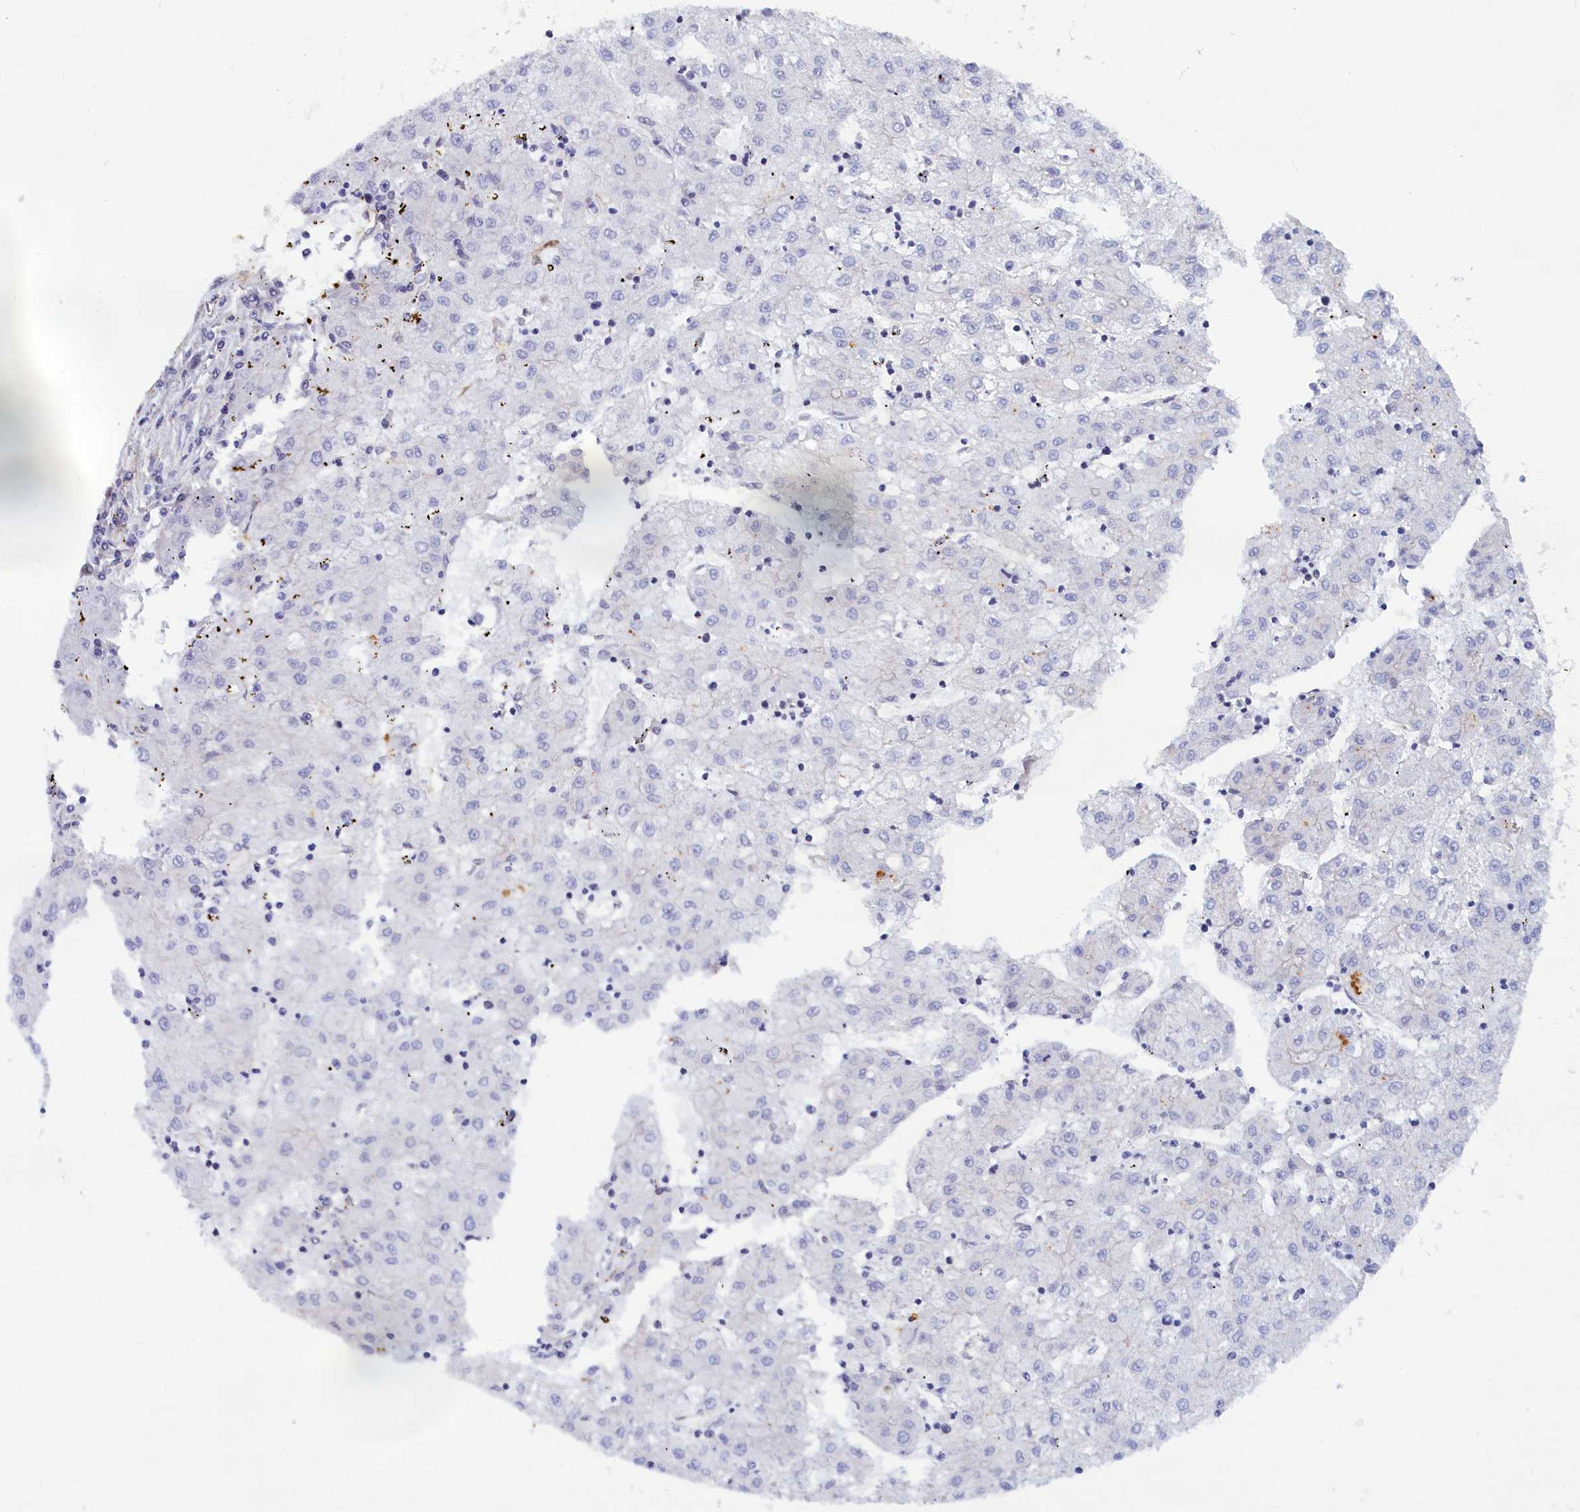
{"staining": {"intensity": "negative", "quantity": "none", "location": "none"}, "tissue": "liver cancer", "cell_type": "Tumor cells", "image_type": "cancer", "snomed": [{"axis": "morphology", "description": "Carcinoma, Hepatocellular, NOS"}, {"axis": "topography", "description": "Liver"}], "caption": "There is no significant expression in tumor cells of liver cancer. (DAB (3,3'-diaminobenzidine) IHC visualized using brightfield microscopy, high magnification).", "gene": "ABCC12", "patient": {"sex": "male", "age": 72}}